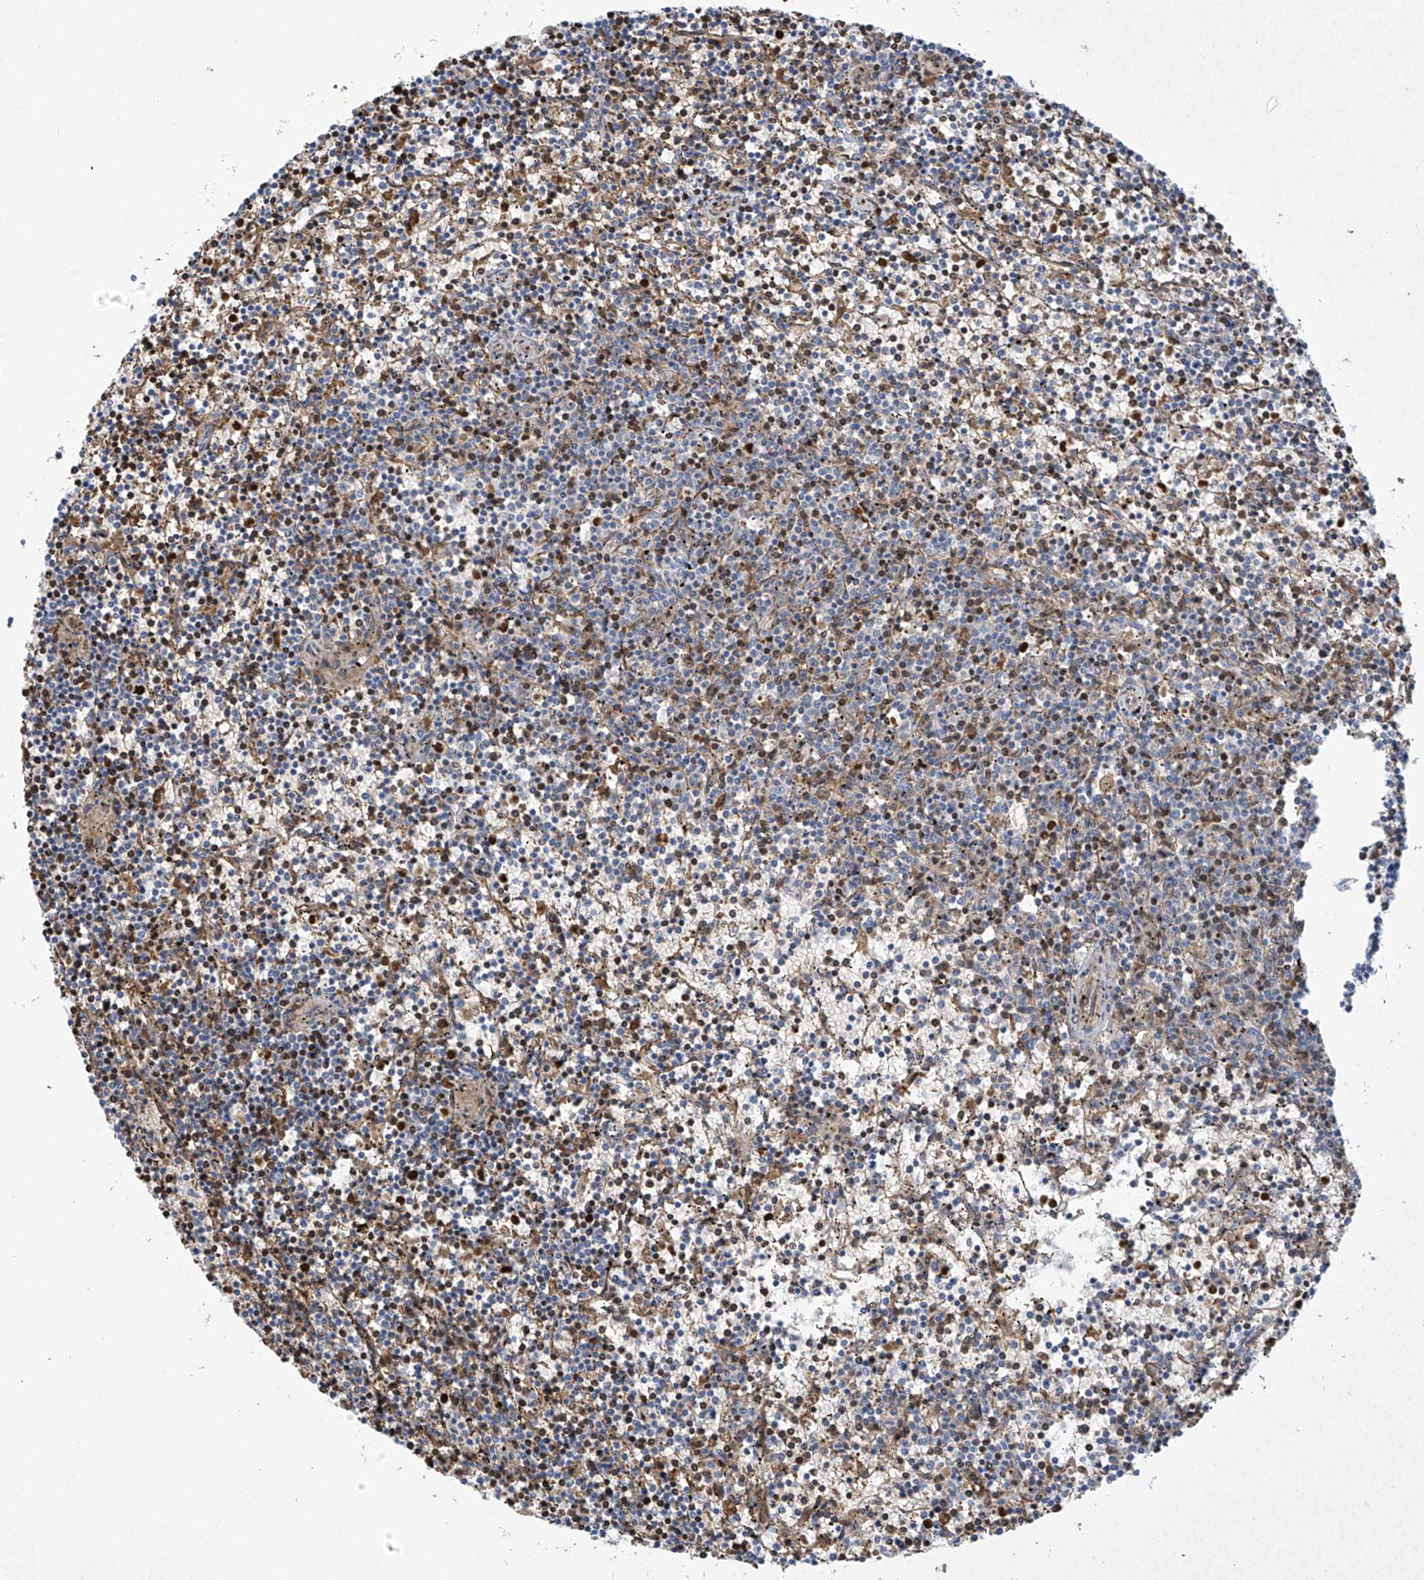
{"staining": {"intensity": "negative", "quantity": "none", "location": "none"}, "tissue": "lymphoma", "cell_type": "Tumor cells", "image_type": "cancer", "snomed": [{"axis": "morphology", "description": "Malignant lymphoma, non-Hodgkin's type, Low grade"}, {"axis": "topography", "description": "Spleen"}], "caption": "Immunohistochemical staining of human low-grade malignant lymphoma, non-Hodgkin's type displays no significant positivity in tumor cells.", "gene": "METTL18", "patient": {"sex": "female", "age": 50}}